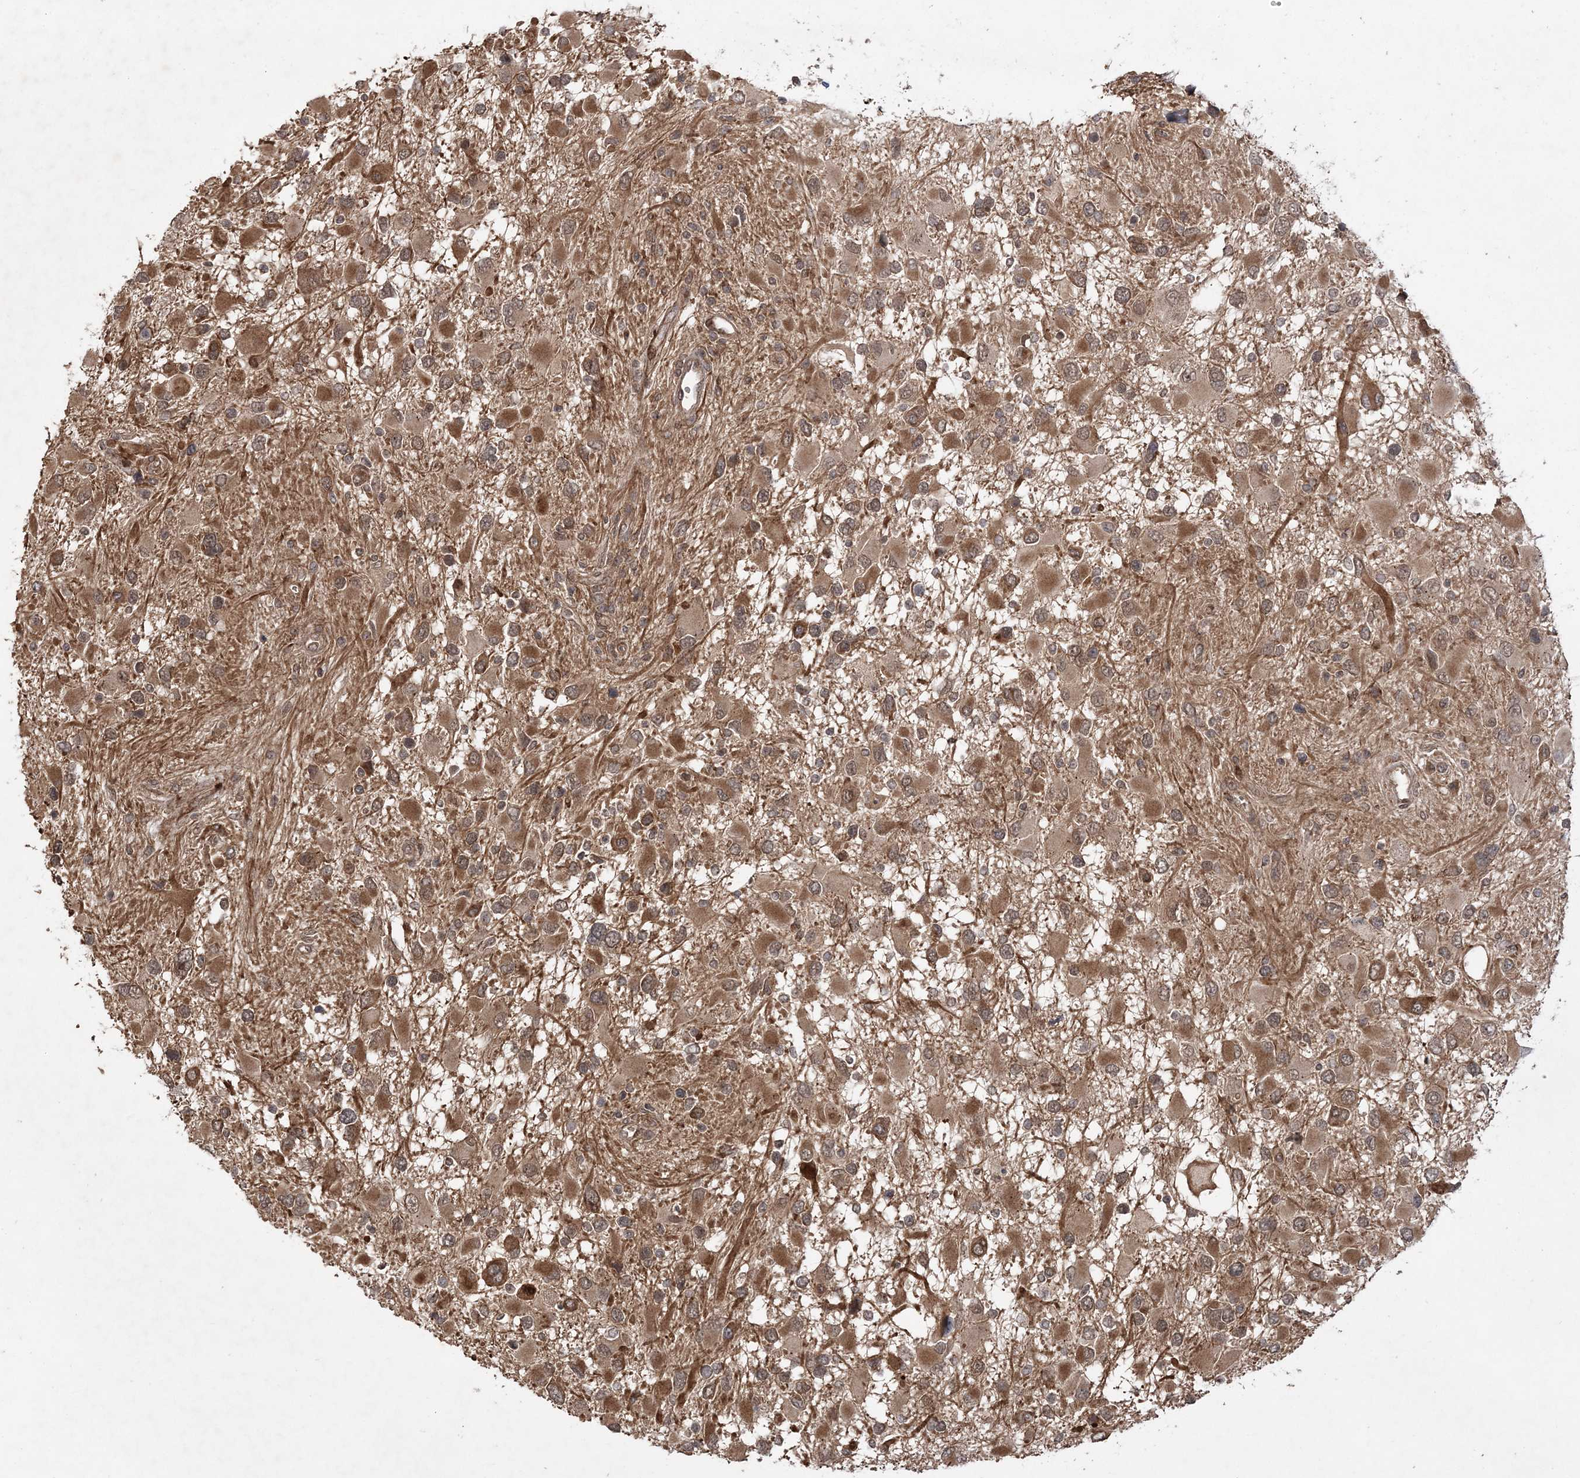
{"staining": {"intensity": "moderate", "quantity": ">75%", "location": "cytoplasmic/membranous"}, "tissue": "glioma", "cell_type": "Tumor cells", "image_type": "cancer", "snomed": [{"axis": "morphology", "description": "Glioma, malignant, High grade"}, {"axis": "topography", "description": "Brain"}], "caption": "Glioma was stained to show a protein in brown. There is medium levels of moderate cytoplasmic/membranous positivity in approximately >75% of tumor cells. The protein of interest is shown in brown color, while the nuclei are stained blue.", "gene": "UBTD2", "patient": {"sex": "male", "age": 53}}